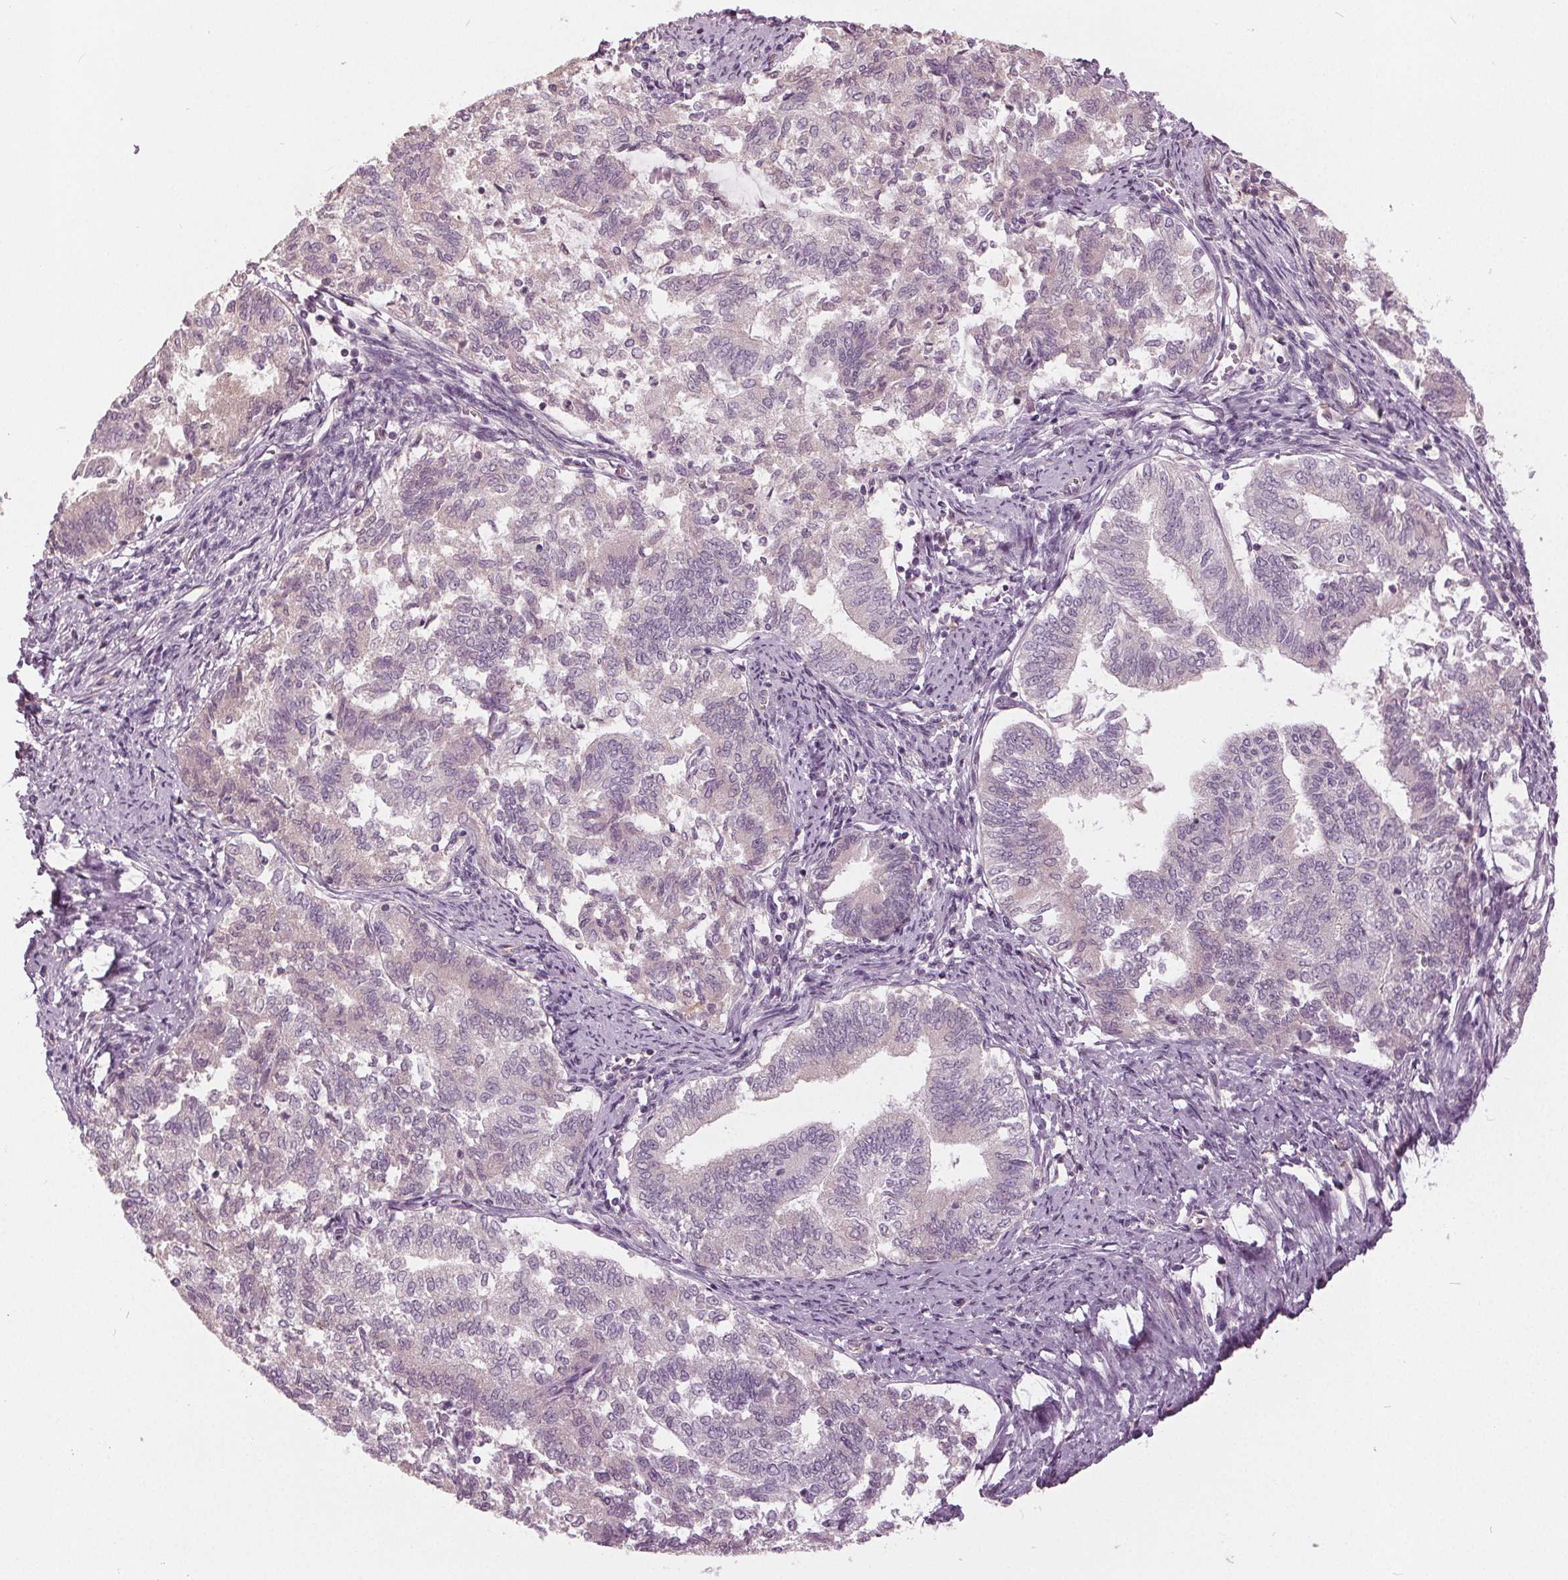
{"staining": {"intensity": "negative", "quantity": "none", "location": "none"}, "tissue": "endometrial cancer", "cell_type": "Tumor cells", "image_type": "cancer", "snomed": [{"axis": "morphology", "description": "Adenocarcinoma, NOS"}, {"axis": "topography", "description": "Endometrium"}], "caption": "This is a photomicrograph of immunohistochemistry staining of endometrial cancer, which shows no expression in tumor cells. (DAB immunohistochemistry, high magnification).", "gene": "KLK13", "patient": {"sex": "female", "age": 65}}